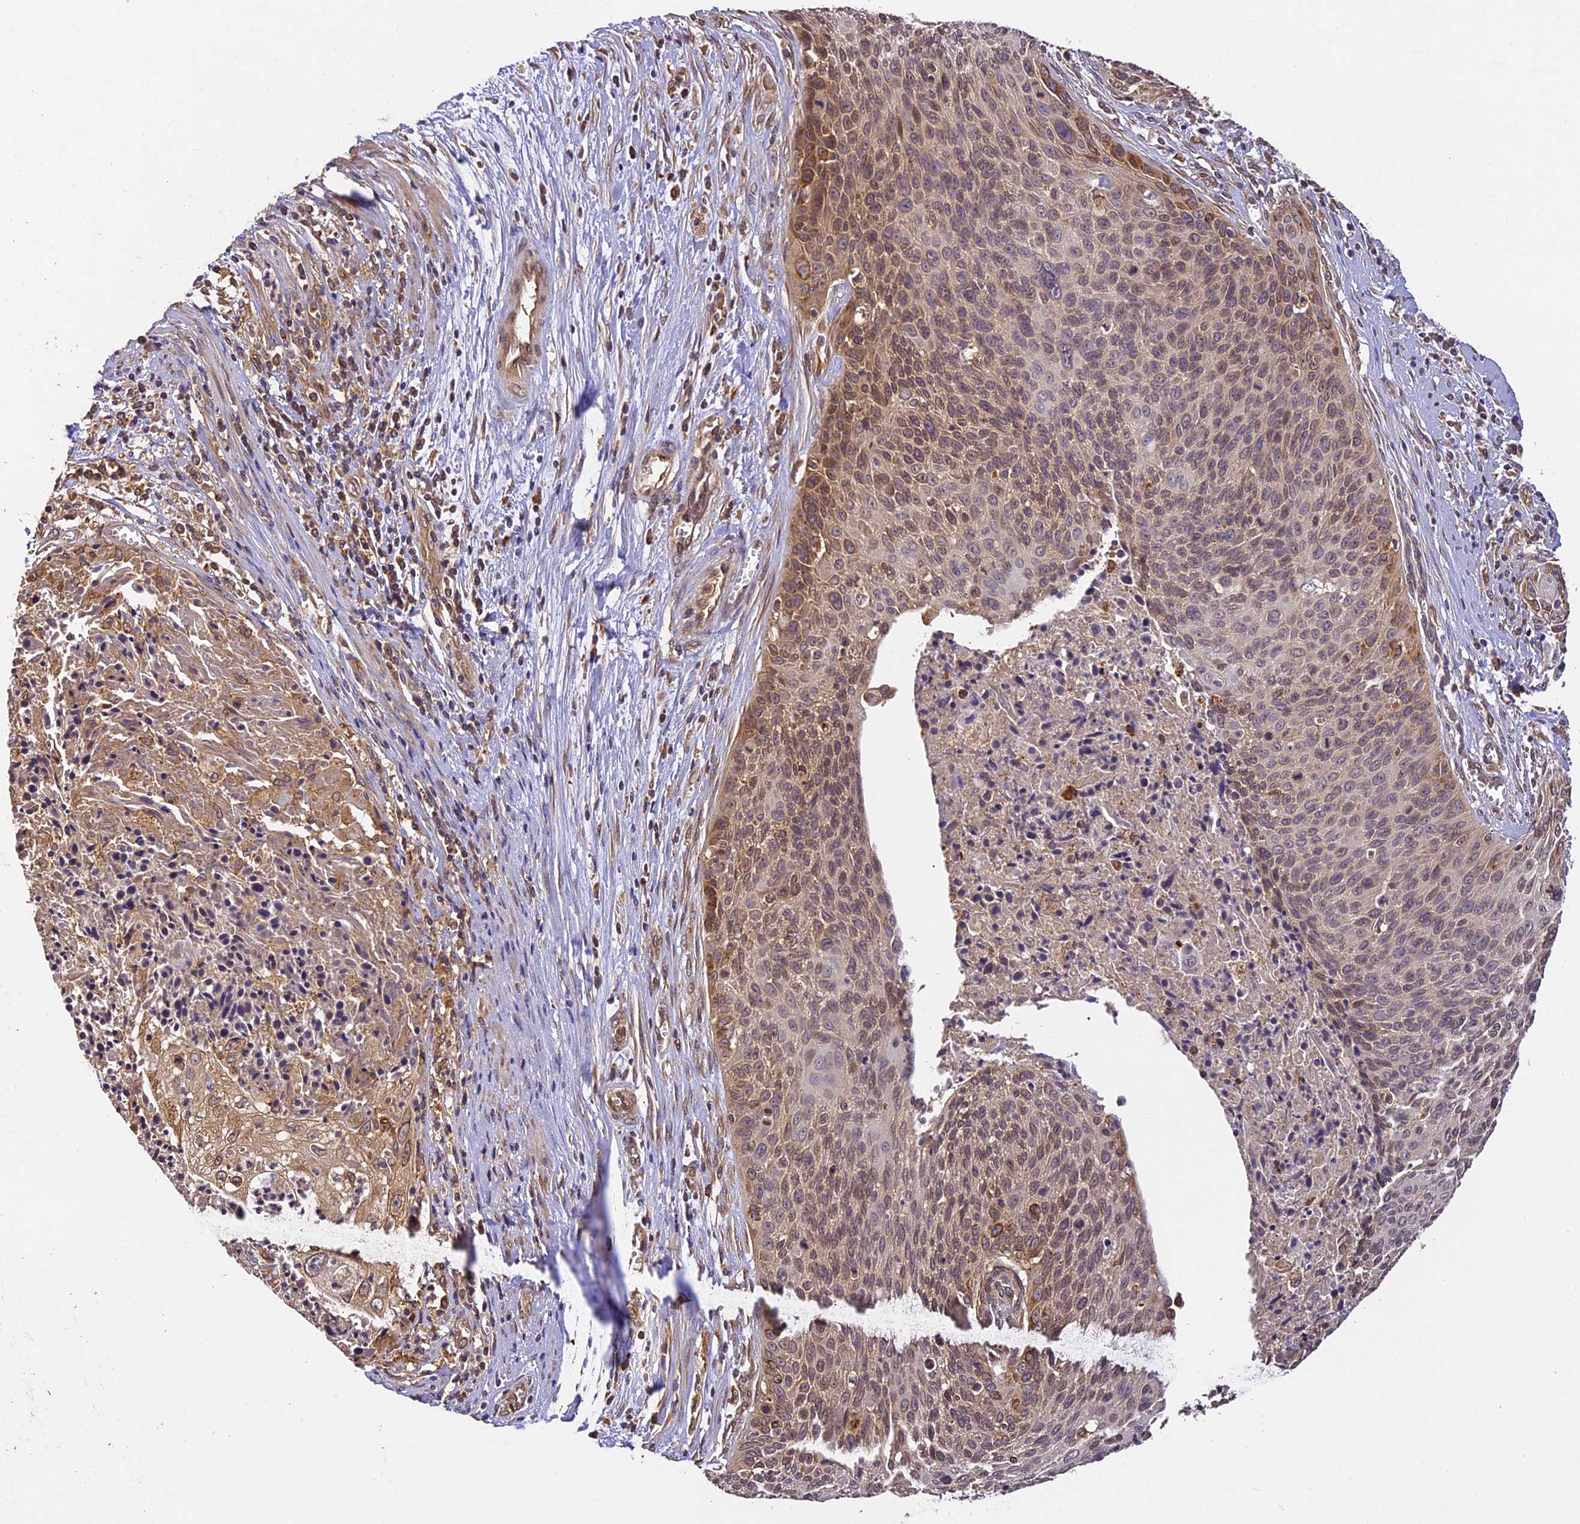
{"staining": {"intensity": "moderate", "quantity": "25%-75%", "location": "cytoplasmic/membranous"}, "tissue": "cervical cancer", "cell_type": "Tumor cells", "image_type": "cancer", "snomed": [{"axis": "morphology", "description": "Squamous cell carcinoma, NOS"}, {"axis": "topography", "description": "Cervix"}], "caption": "High-power microscopy captured an immunohistochemistry micrograph of cervical squamous cell carcinoma, revealing moderate cytoplasmic/membranous positivity in approximately 25%-75% of tumor cells.", "gene": "BRAP", "patient": {"sex": "female", "age": 55}}